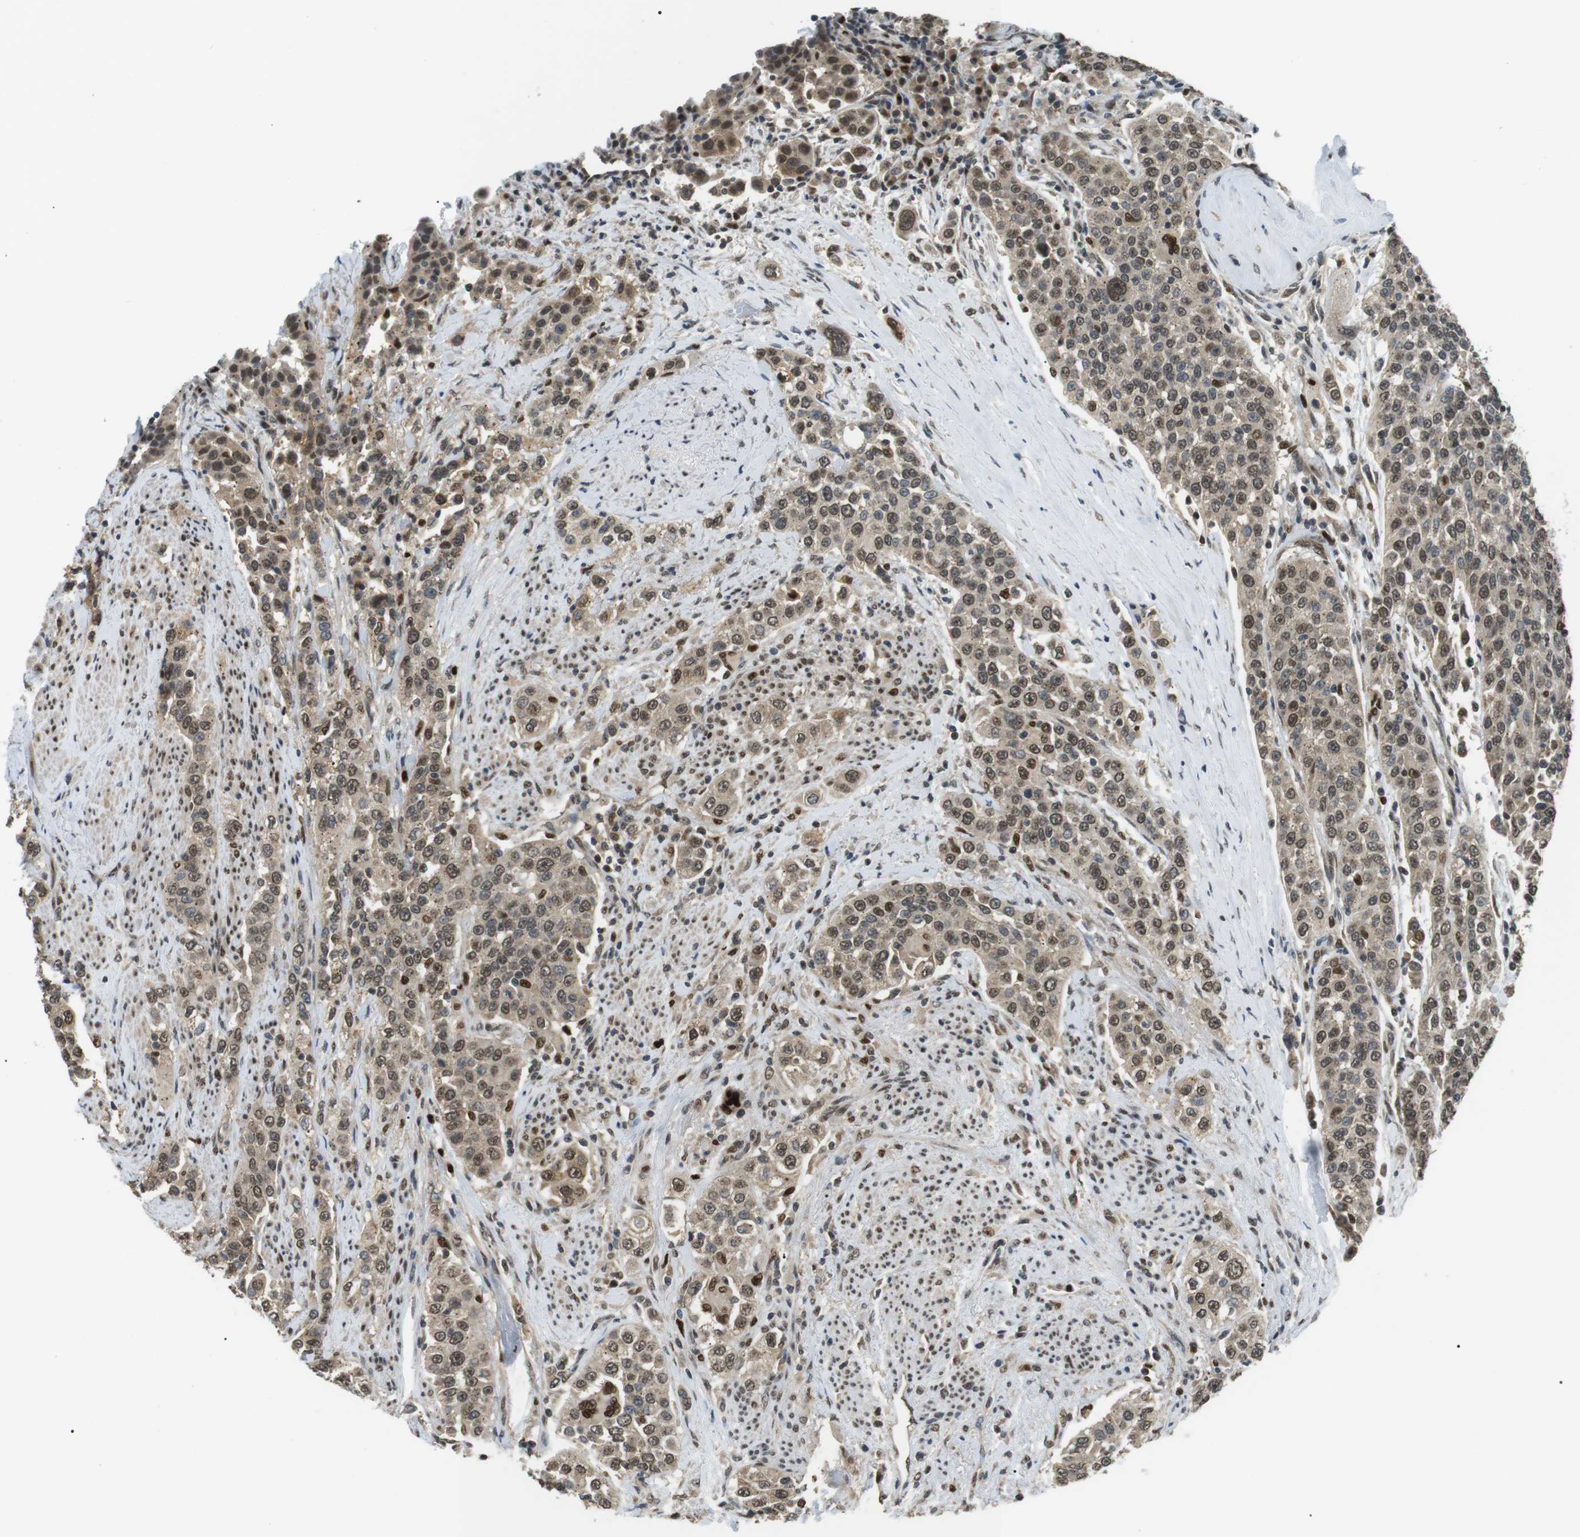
{"staining": {"intensity": "moderate", "quantity": ">75%", "location": "cytoplasmic/membranous,nuclear"}, "tissue": "urothelial cancer", "cell_type": "Tumor cells", "image_type": "cancer", "snomed": [{"axis": "morphology", "description": "Urothelial carcinoma, High grade"}, {"axis": "topography", "description": "Urinary bladder"}], "caption": "Immunohistochemical staining of human high-grade urothelial carcinoma exhibits moderate cytoplasmic/membranous and nuclear protein staining in about >75% of tumor cells.", "gene": "ORAI3", "patient": {"sex": "female", "age": 80}}